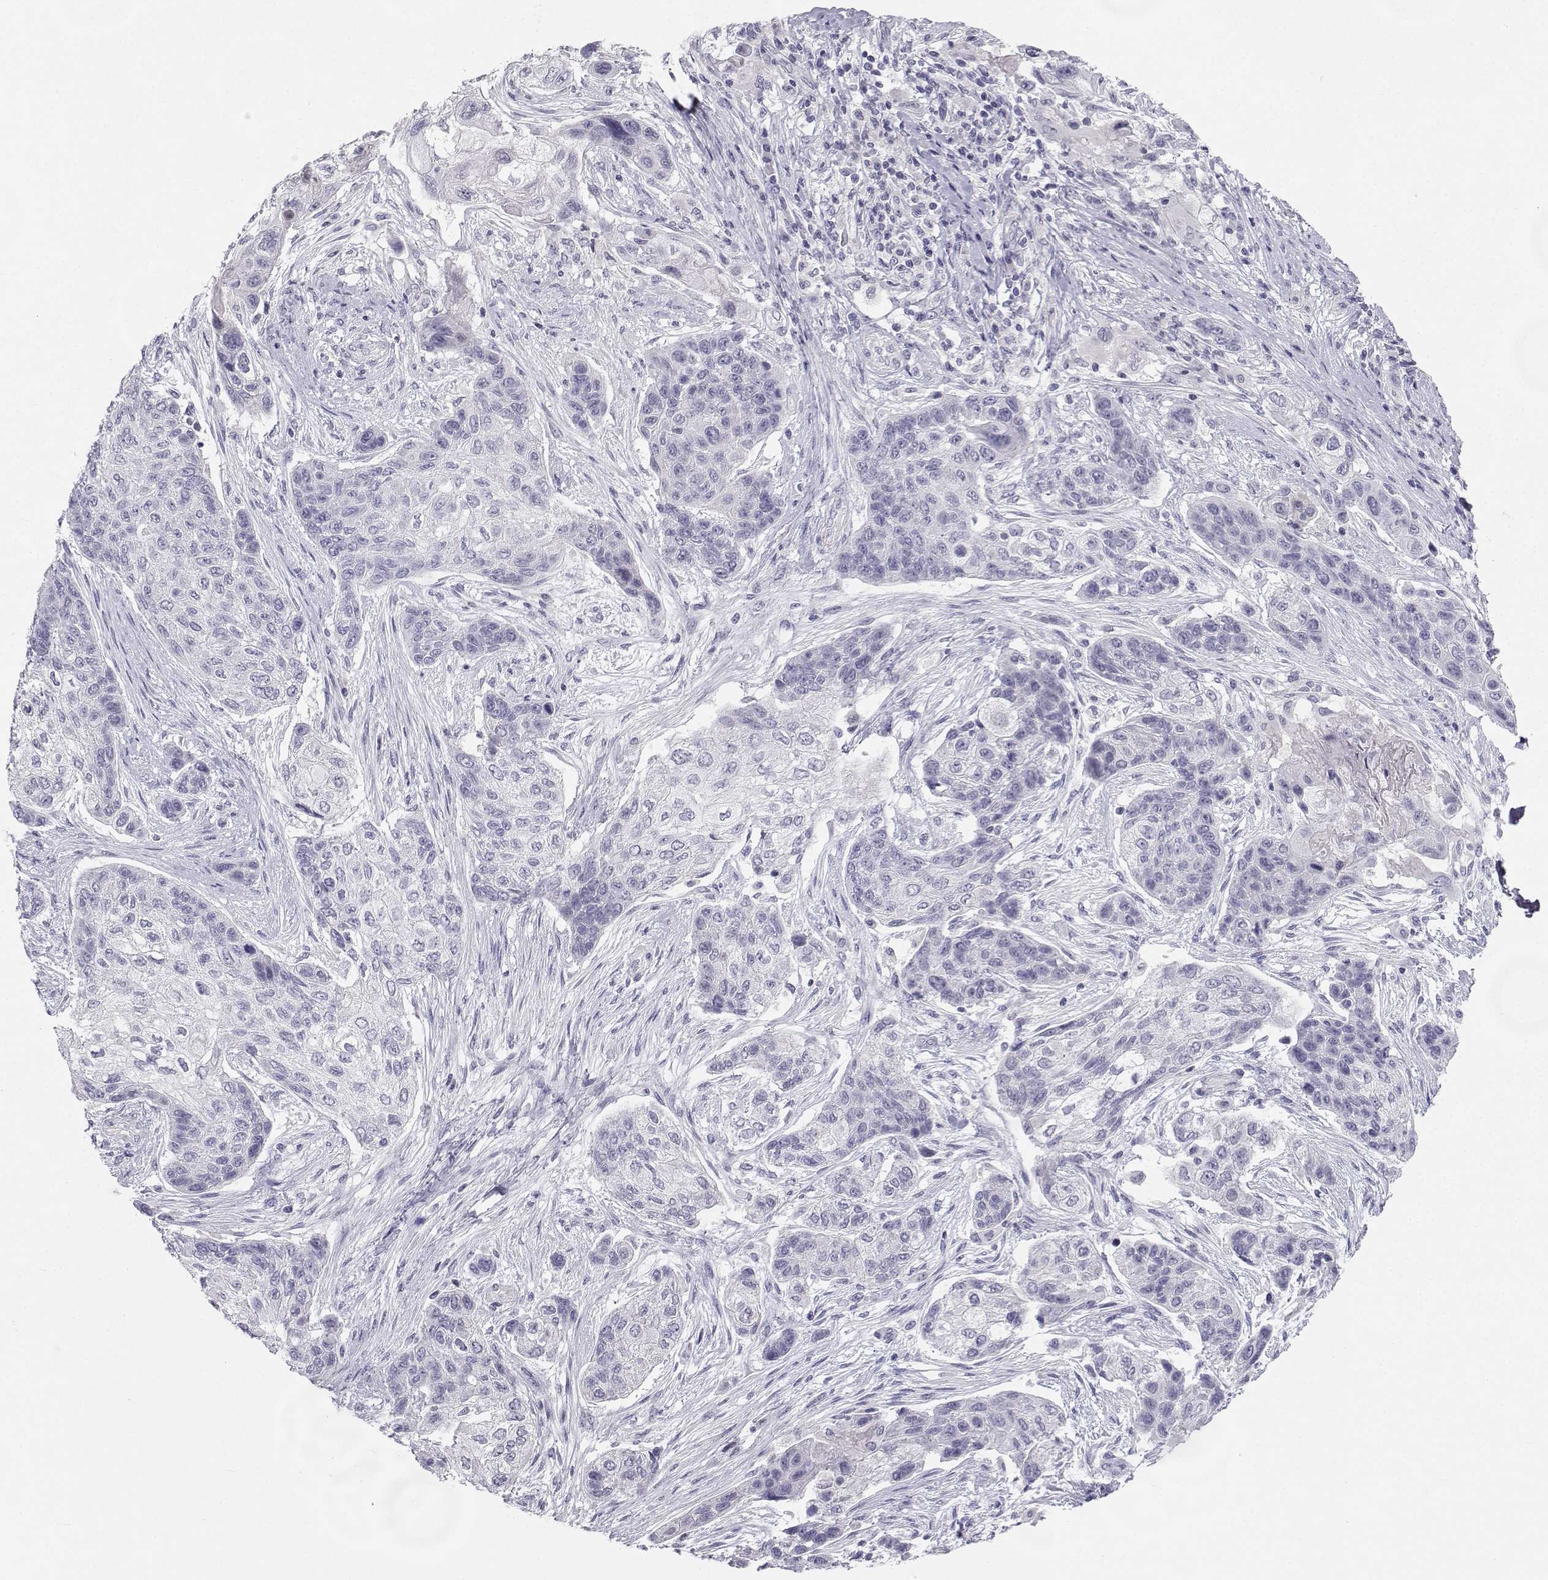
{"staining": {"intensity": "negative", "quantity": "none", "location": "none"}, "tissue": "lung cancer", "cell_type": "Tumor cells", "image_type": "cancer", "snomed": [{"axis": "morphology", "description": "Squamous cell carcinoma, NOS"}, {"axis": "topography", "description": "Lung"}], "caption": "High magnification brightfield microscopy of squamous cell carcinoma (lung) stained with DAB (3,3'-diaminobenzidine) (brown) and counterstained with hematoxylin (blue): tumor cells show no significant expression. (DAB IHC with hematoxylin counter stain).", "gene": "SYCE1", "patient": {"sex": "male", "age": 69}}